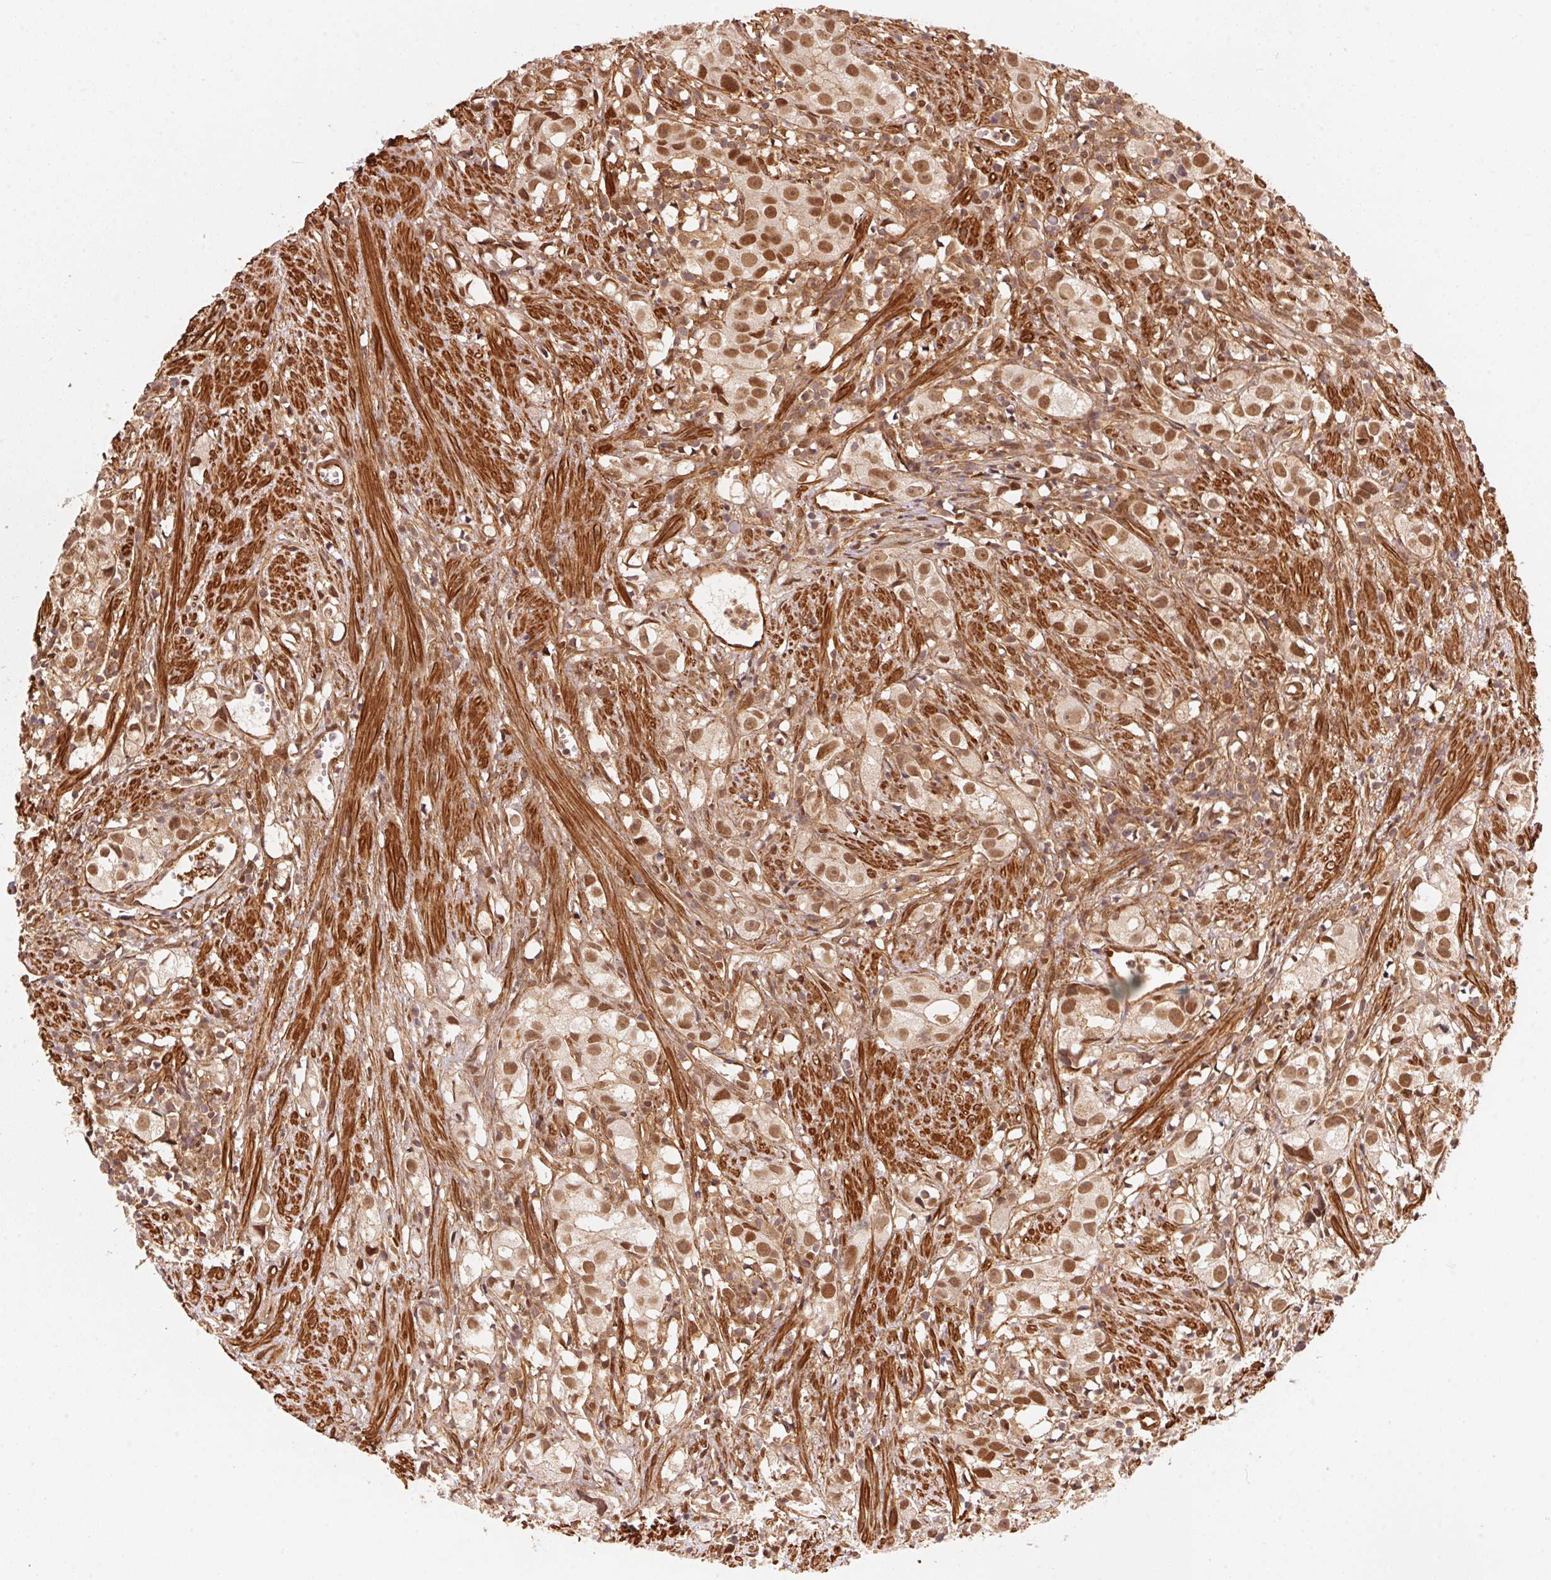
{"staining": {"intensity": "moderate", "quantity": ">75%", "location": "nuclear"}, "tissue": "prostate cancer", "cell_type": "Tumor cells", "image_type": "cancer", "snomed": [{"axis": "morphology", "description": "Adenocarcinoma, High grade"}, {"axis": "topography", "description": "Prostate"}], "caption": "Protein expression analysis of prostate cancer (adenocarcinoma (high-grade)) displays moderate nuclear positivity in approximately >75% of tumor cells. Nuclei are stained in blue.", "gene": "TNIP2", "patient": {"sex": "male", "age": 68}}